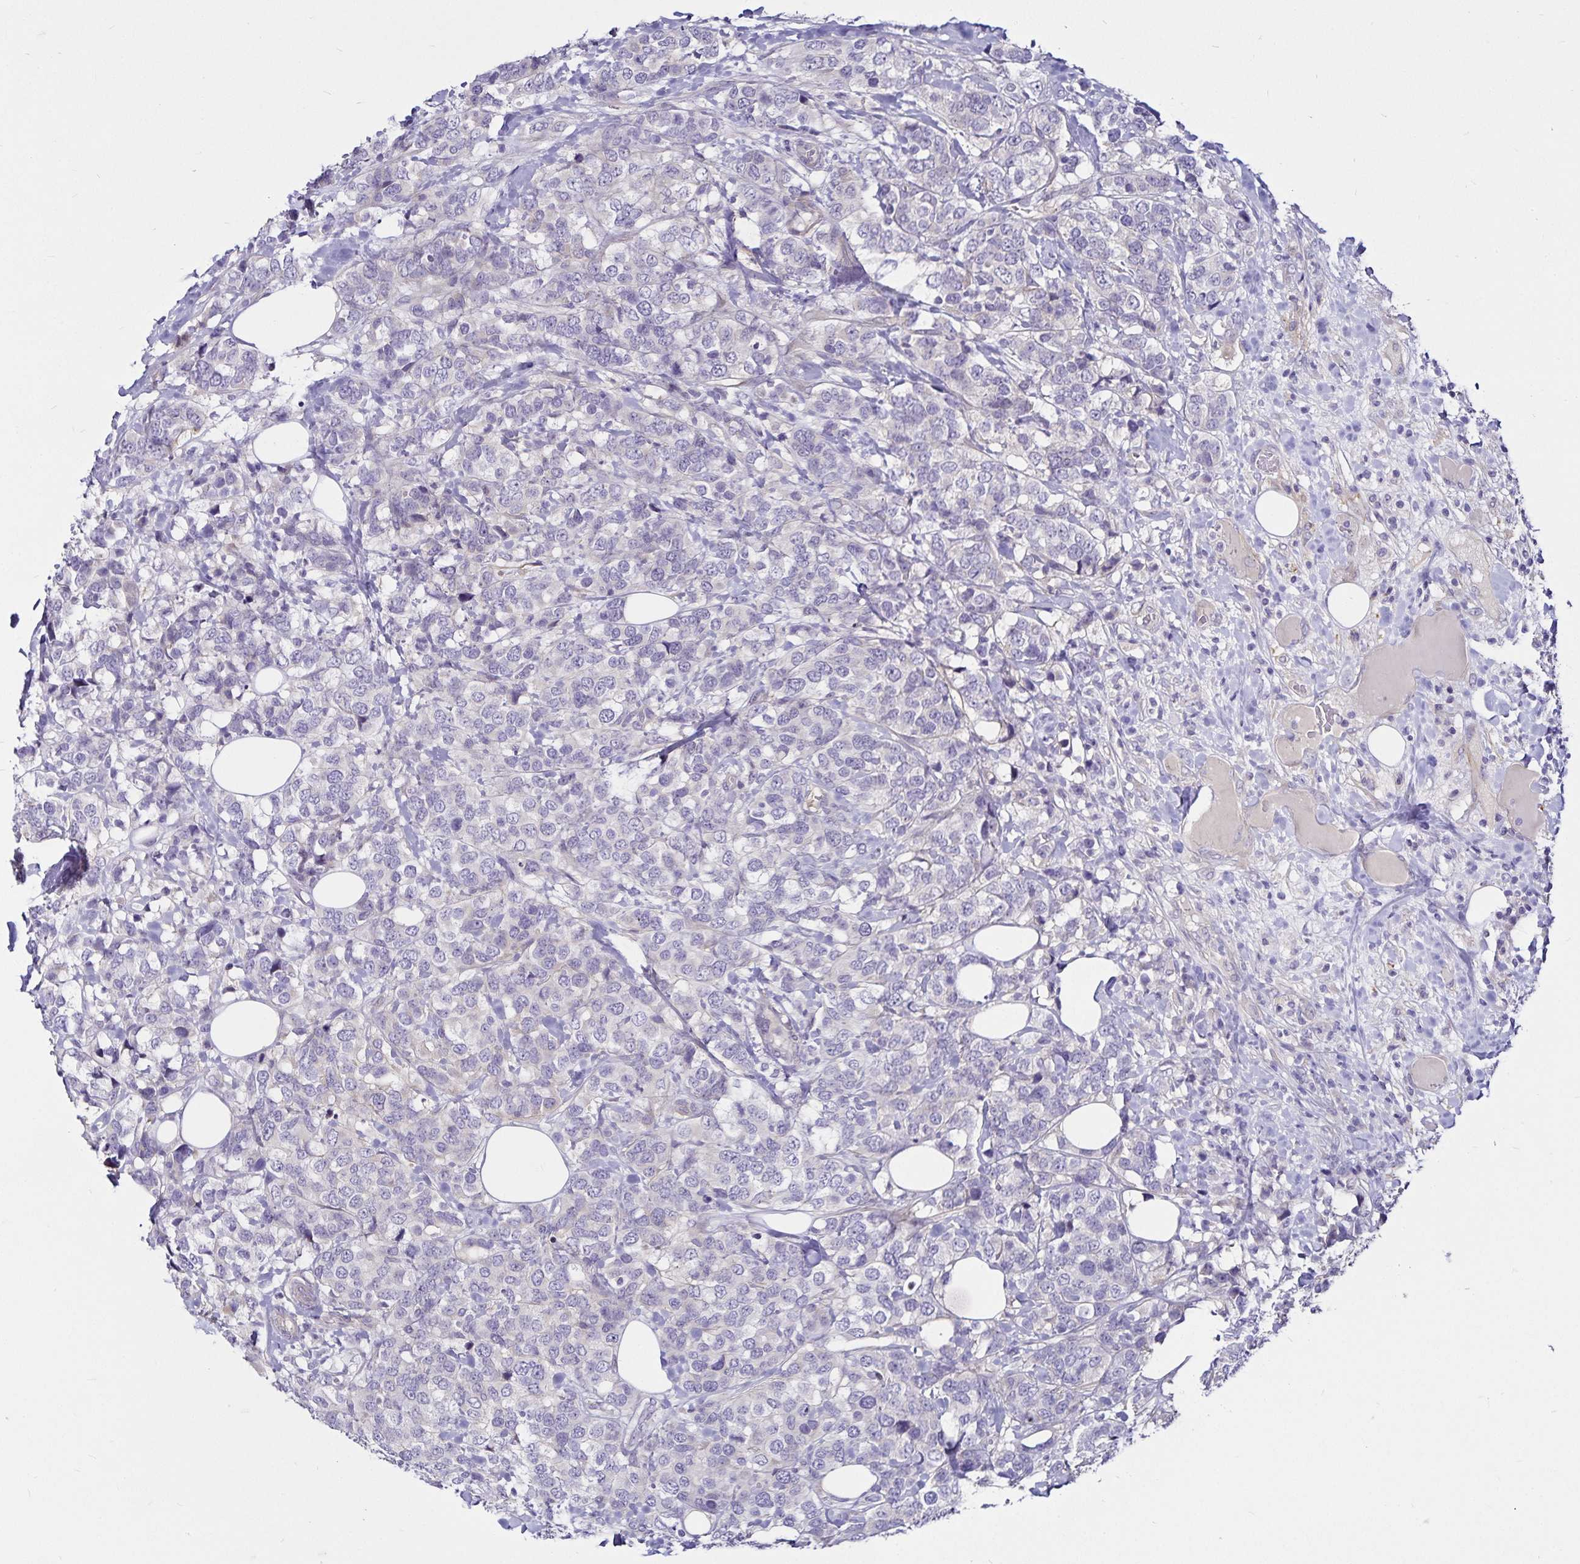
{"staining": {"intensity": "negative", "quantity": "none", "location": "none"}, "tissue": "breast cancer", "cell_type": "Tumor cells", "image_type": "cancer", "snomed": [{"axis": "morphology", "description": "Lobular carcinoma"}, {"axis": "topography", "description": "Breast"}], "caption": "This is a photomicrograph of IHC staining of lobular carcinoma (breast), which shows no expression in tumor cells.", "gene": "GNG12", "patient": {"sex": "female", "age": 59}}